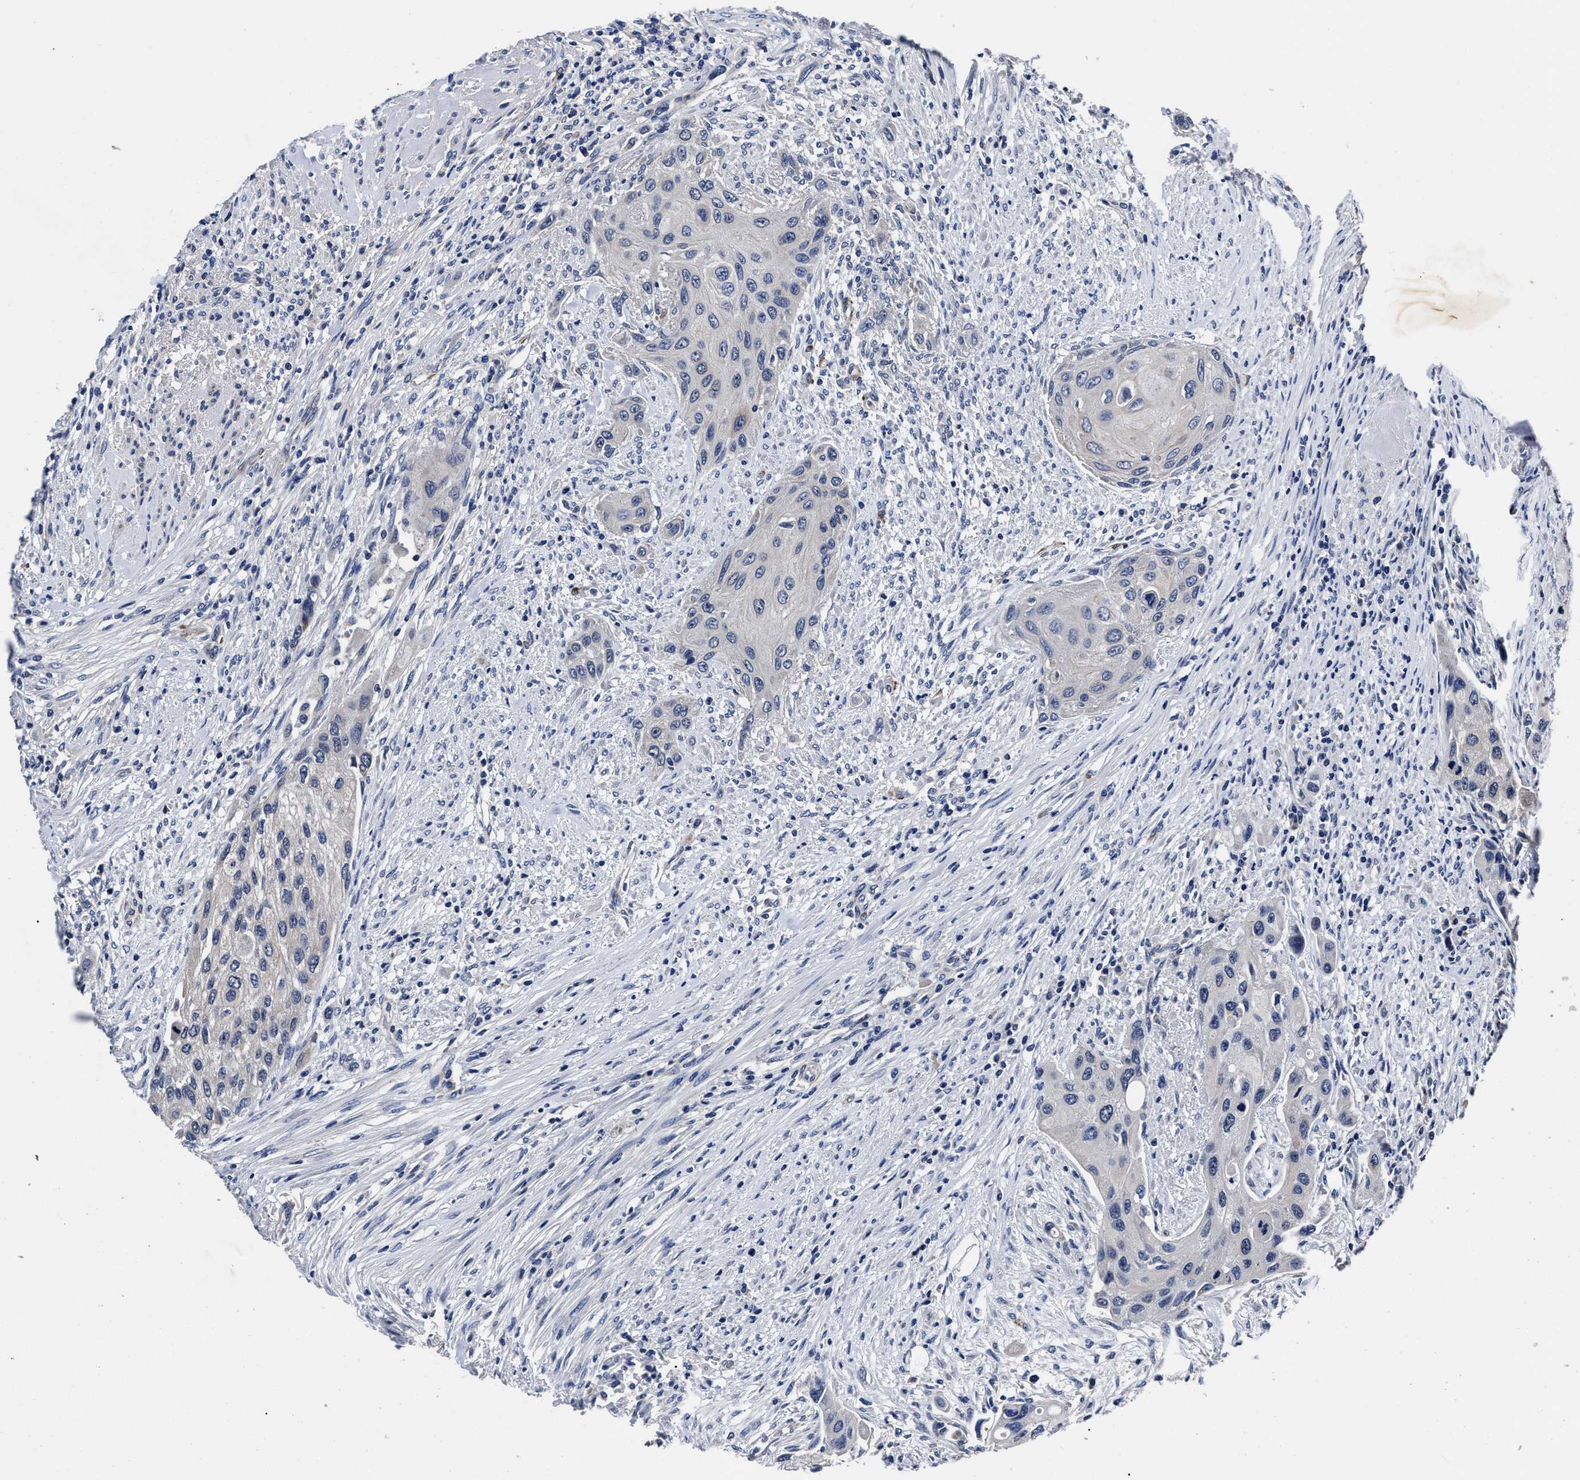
{"staining": {"intensity": "negative", "quantity": "none", "location": "none"}, "tissue": "urothelial cancer", "cell_type": "Tumor cells", "image_type": "cancer", "snomed": [{"axis": "morphology", "description": "Urothelial carcinoma, High grade"}, {"axis": "topography", "description": "Urinary bladder"}], "caption": "Protein analysis of high-grade urothelial carcinoma demonstrates no significant staining in tumor cells.", "gene": "OLFML2A", "patient": {"sex": "female", "age": 56}}